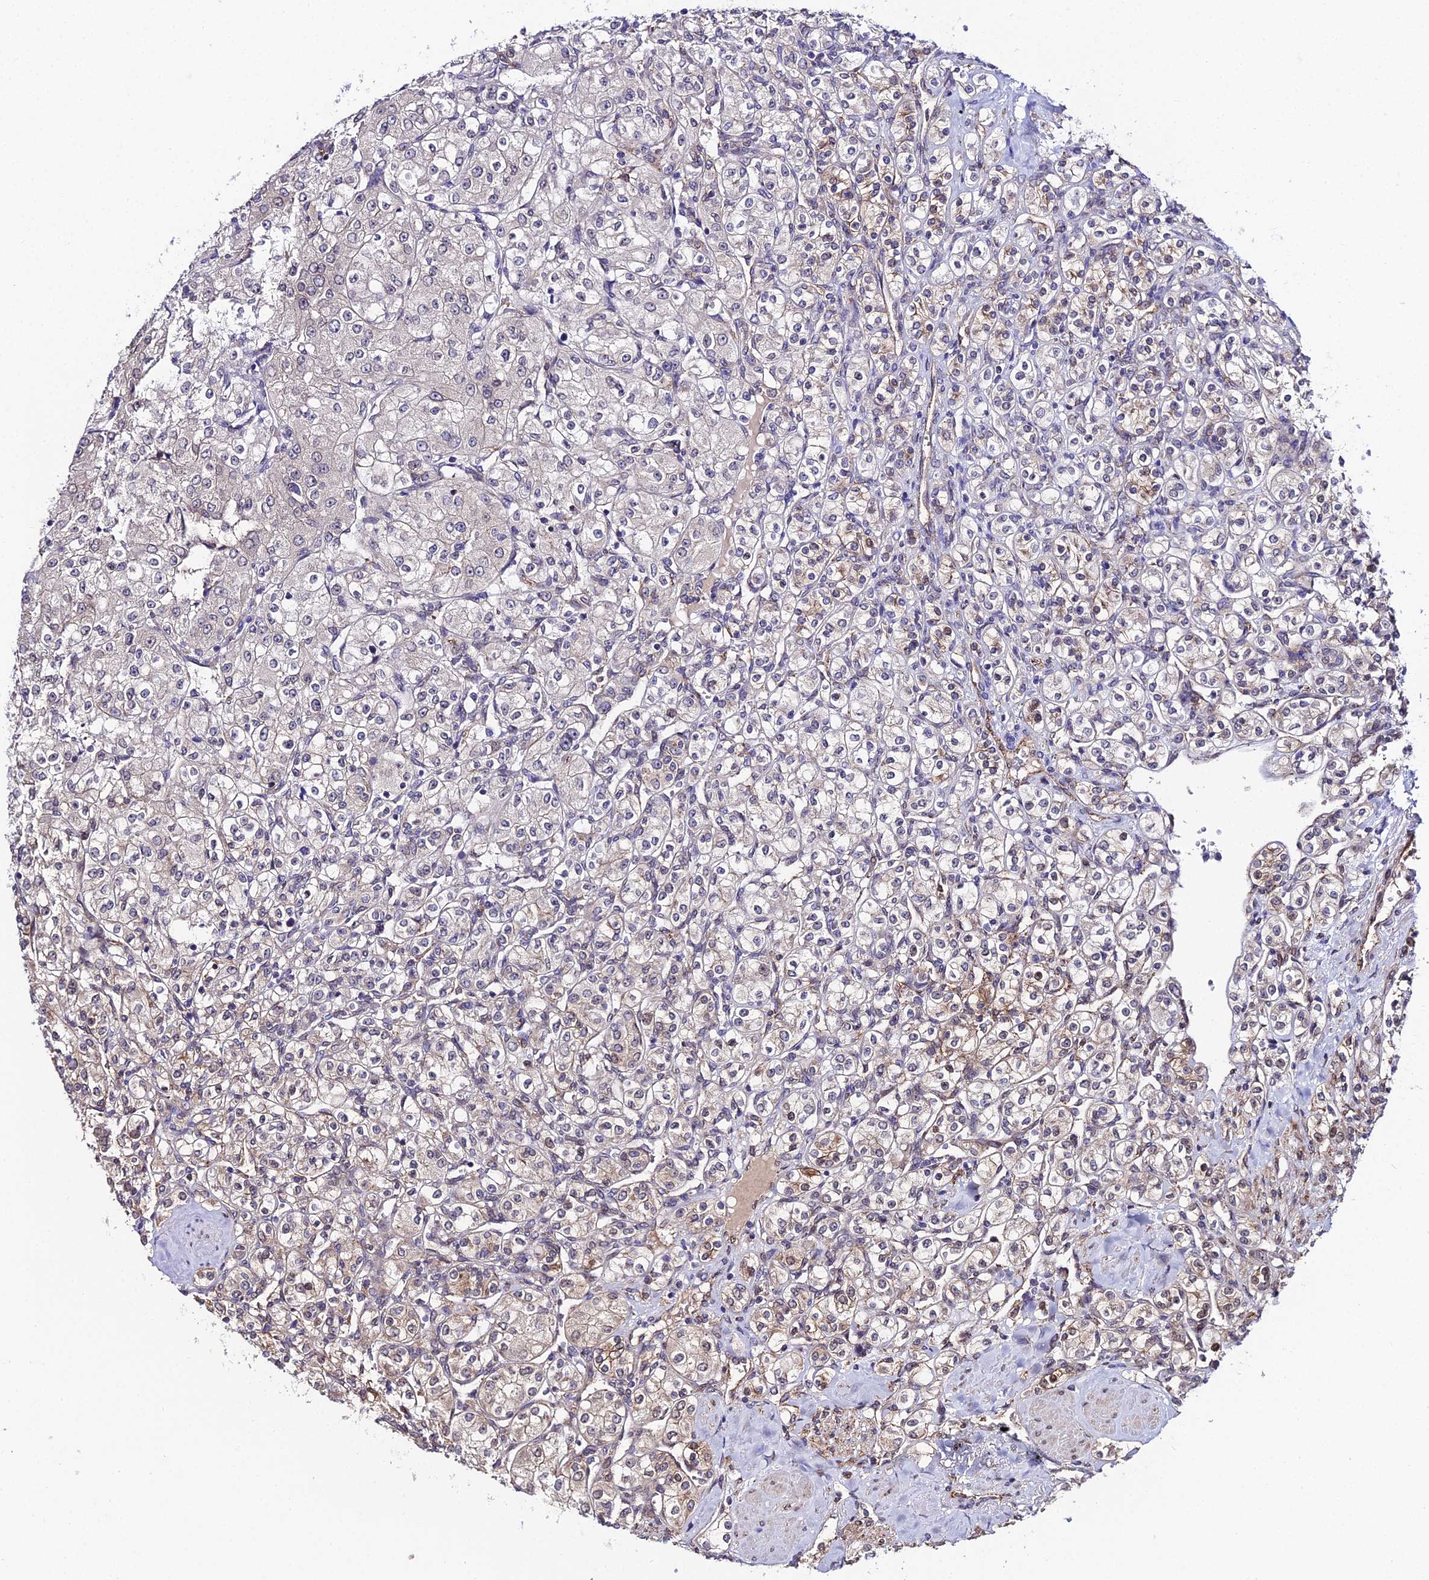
{"staining": {"intensity": "weak", "quantity": "<25%", "location": "cytoplasmic/membranous,nuclear"}, "tissue": "renal cancer", "cell_type": "Tumor cells", "image_type": "cancer", "snomed": [{"axis": "morphology", "description": "Adenocarcinoma, NOS"}, {"axis": "topography", "description": "Kidney"}], "caption": "An immunohistochemistry photomicrograph of adenocarcinoma (renal) is shown. There is no staining in tumor cells of adenocarcinoma (renal).", "gene": "DDX19A", "patient": {"sex": "male", "age": 77}}